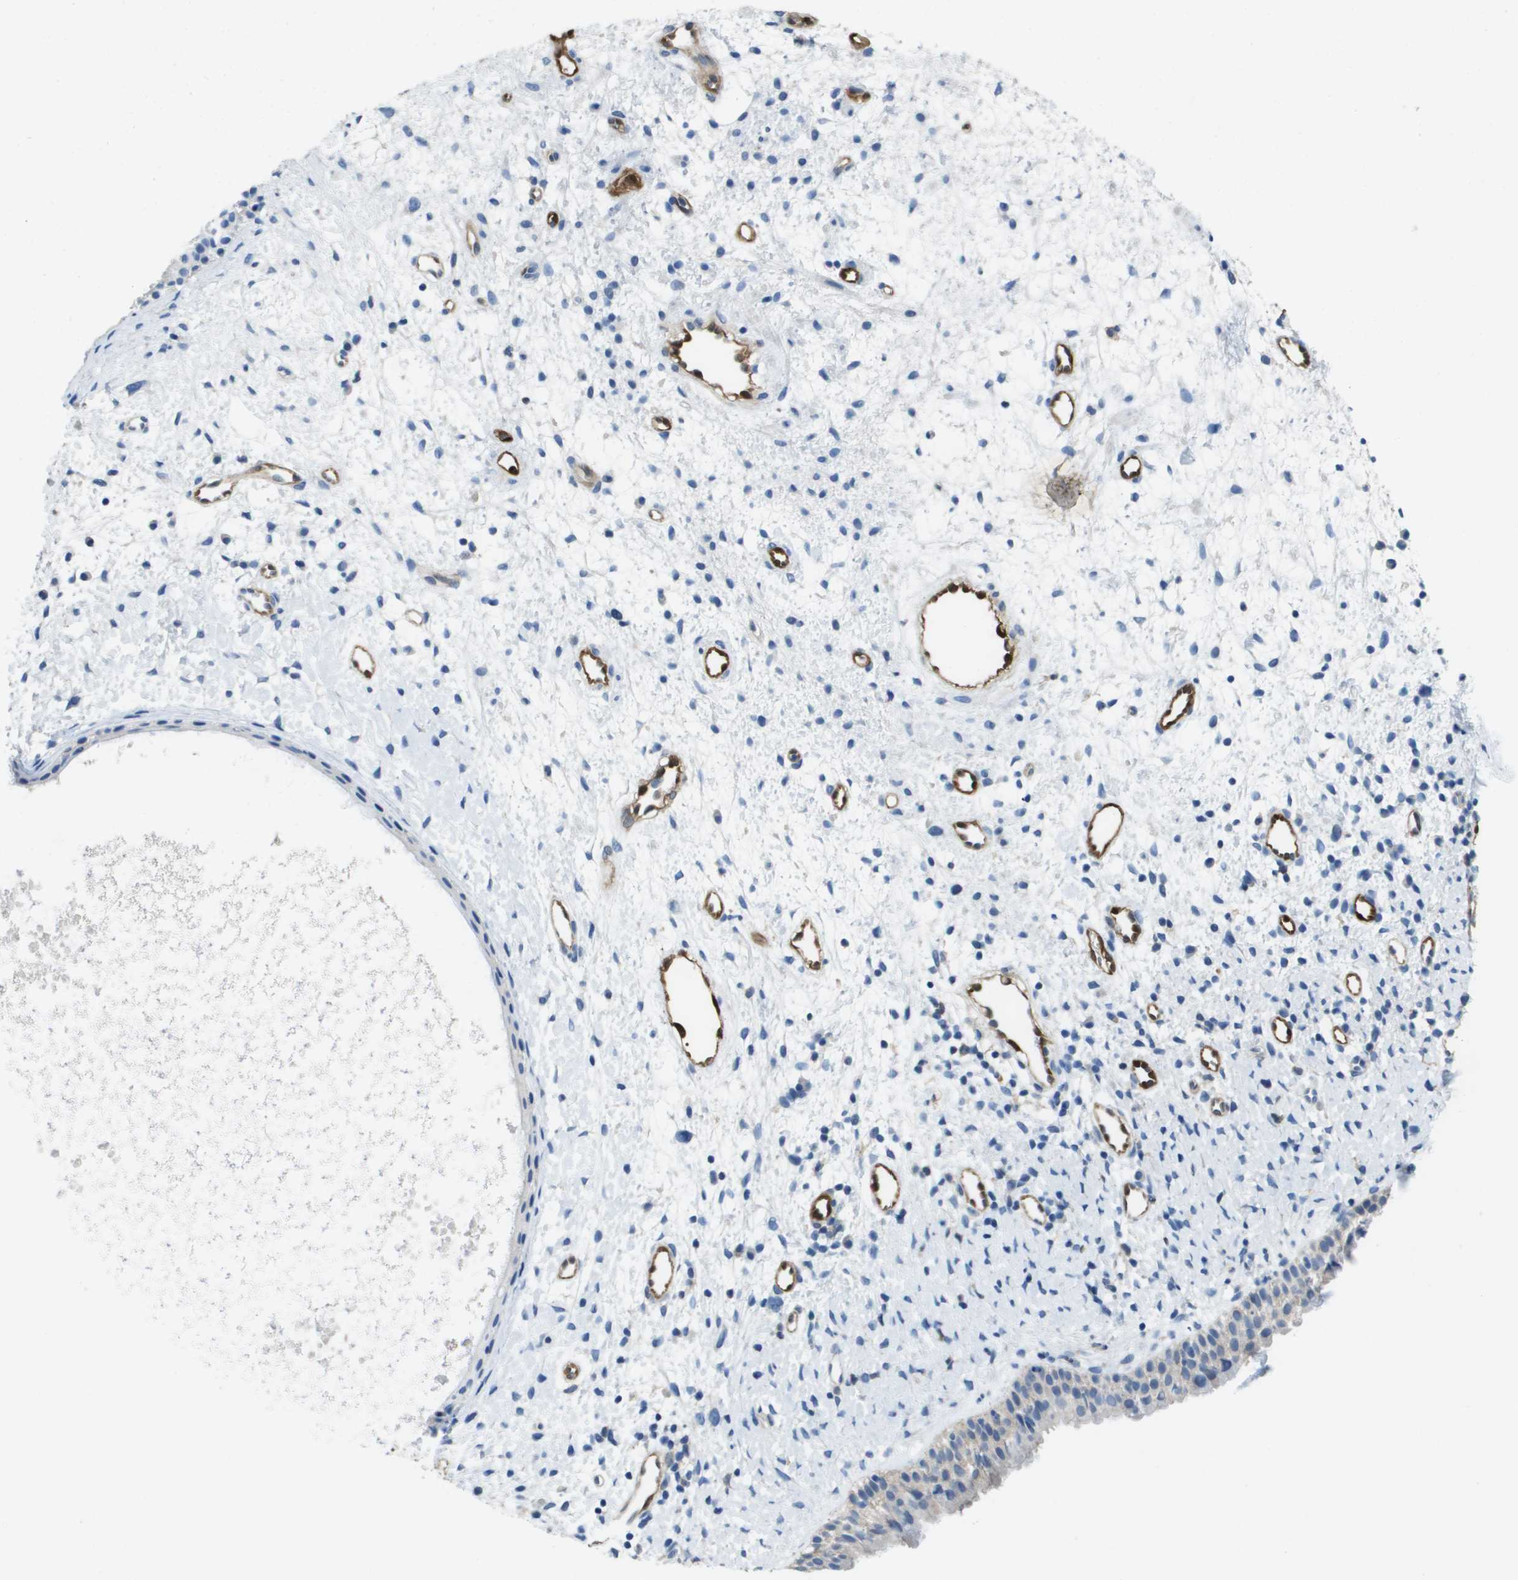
{"staining": {"intensity": "negative", "quantity": "none", "location": "none"}, "tissue": "nasopharynx", "cell_type": "Respiratory epithelial cells", "image_type": "normal", "snomed": [{"axis": "morphology", "description": "Normal tissue, NOS"}, {"axis": "topography", "description": "Nasopharynx"}], "caption": "Respiratory epithelial cells are negative for protein expression in unremarkable human nasopharynx.", "gene": "FABP5", "patient": {"sex": "male", "age": 22}}